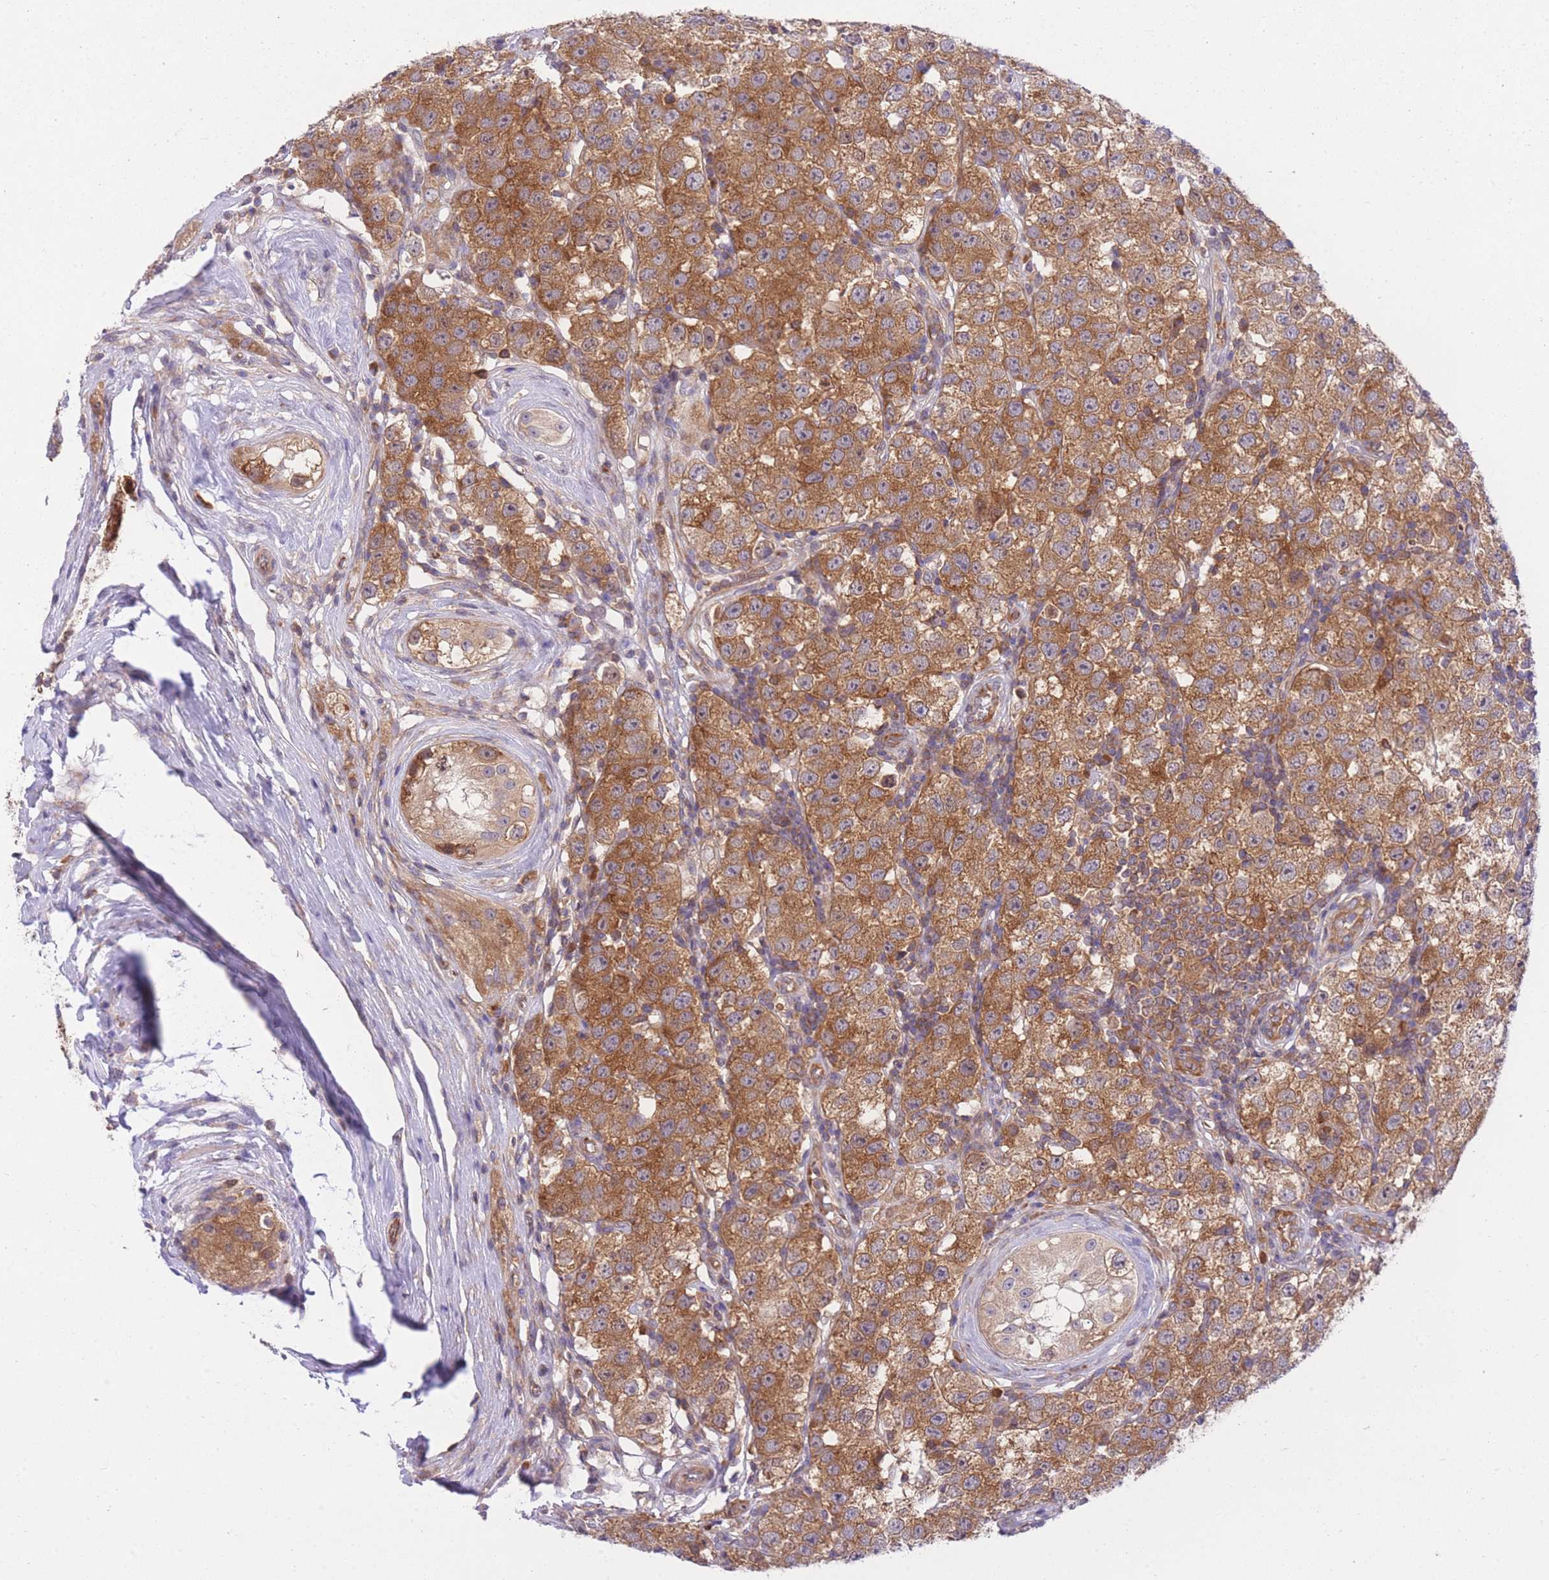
{"staining": {"intensity": "moderate", "quantity": ">75%", "location": "cytoplasmic/membranous"}, "tissue": "testis cancer", "cell_type": "Tumor cells", "image_type": "cancer", "snomed": [{"axis": "morphology", "description": "Seminoma, NOS"}, {"axis": "topography", "description": "Testis"}], "caption": "Immunohistochemistry of human testis seminoma displays medium levels of moderate cytoplasmic/membranous positivity in approximately >75% of tumor cells.", "gene": "EIF2B2", "patient": {"sex": "male", "age": 34}}